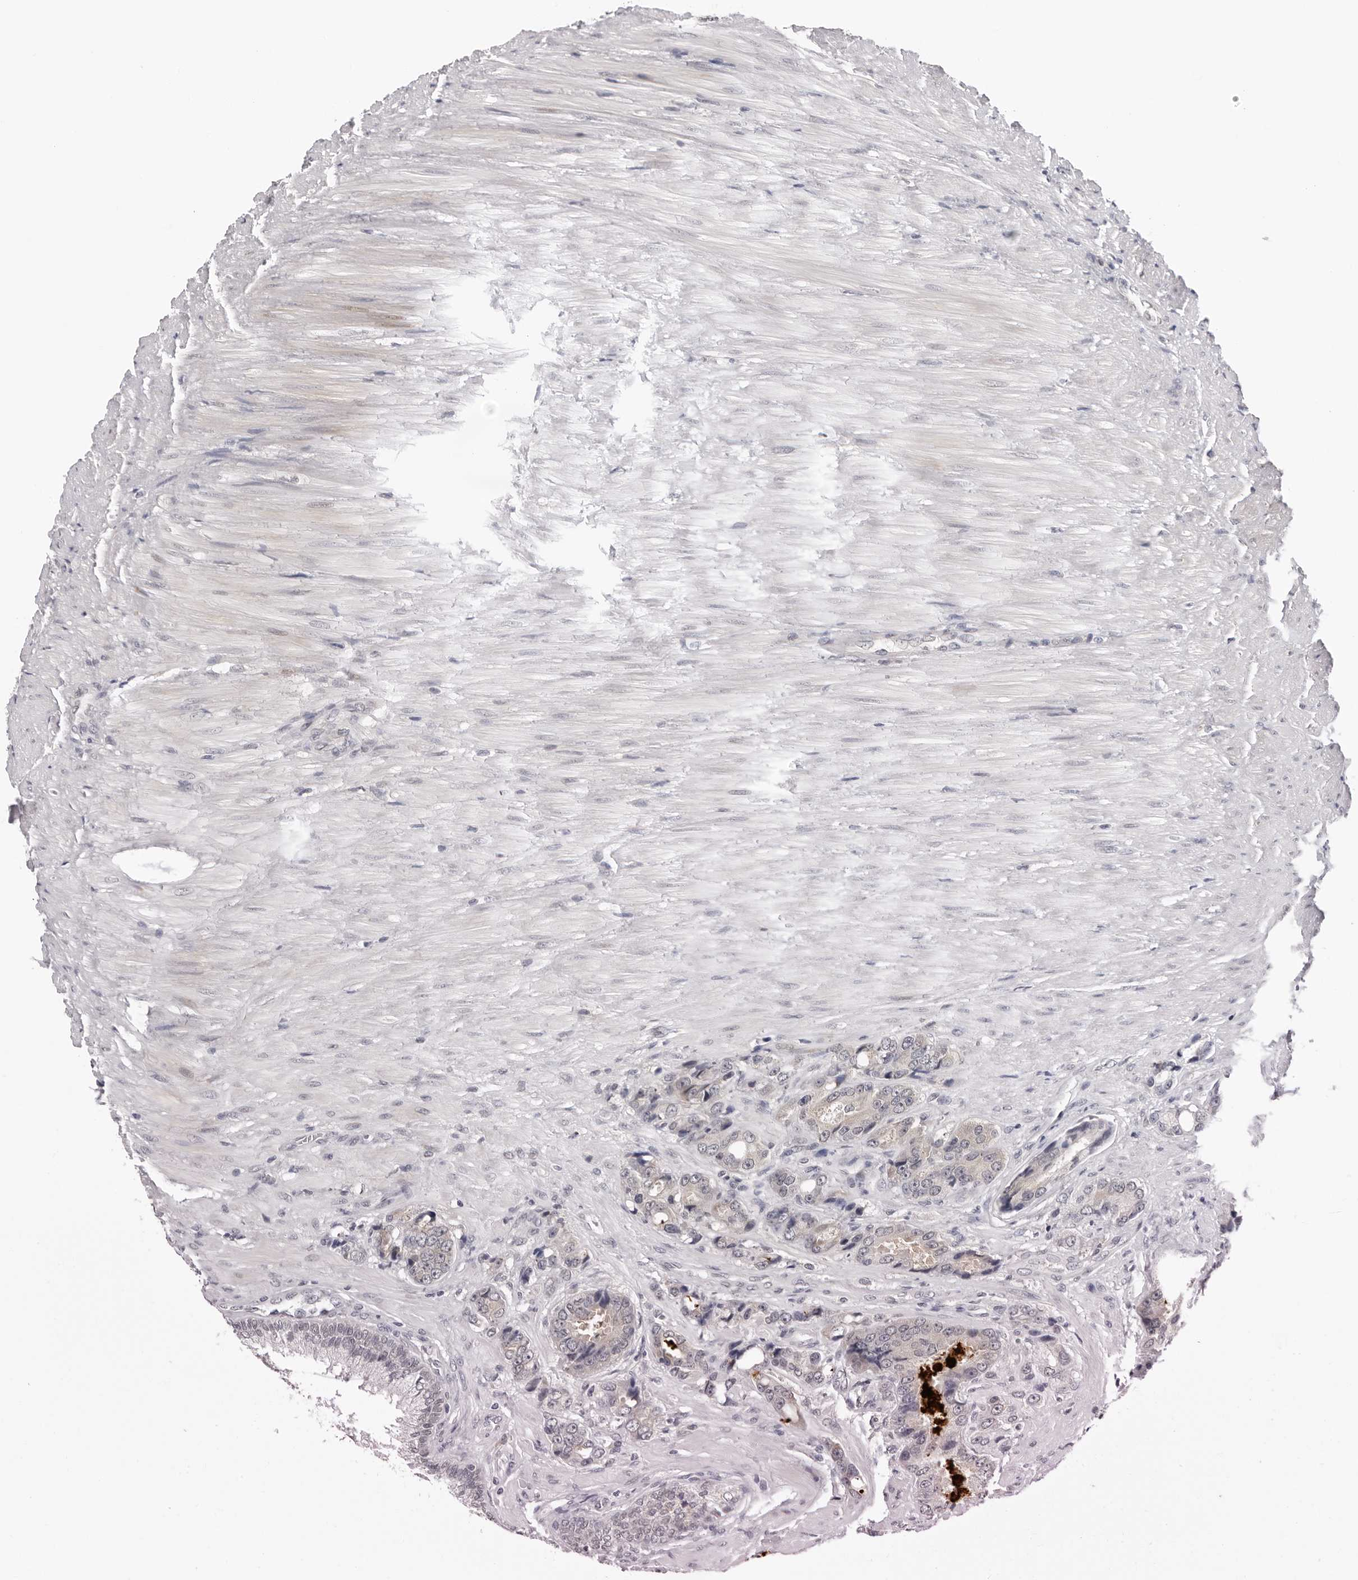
{"staining": {"intensity": "negative", "quantity": "none", "location": "none"}, "tissue": "prostate cancer", "cell_type": "Tumor cells", "image_type": "cancer", "snomed": [{"axis": "morphology", "description": "Adenocarcinoma, High grade"}, {"axis": "topography", "description": "Prostate"}], "caption": "Immunohistochemistry histopathology image of prostate cancer (high-grade adenocarcinoma) stained for a protein (brown), which reveals no staining in tumor cells. (DAB IHC with hematoxylin counter stain).", "gene": "PRUNE1", "patient": {"sex": "male", "age": 60}}